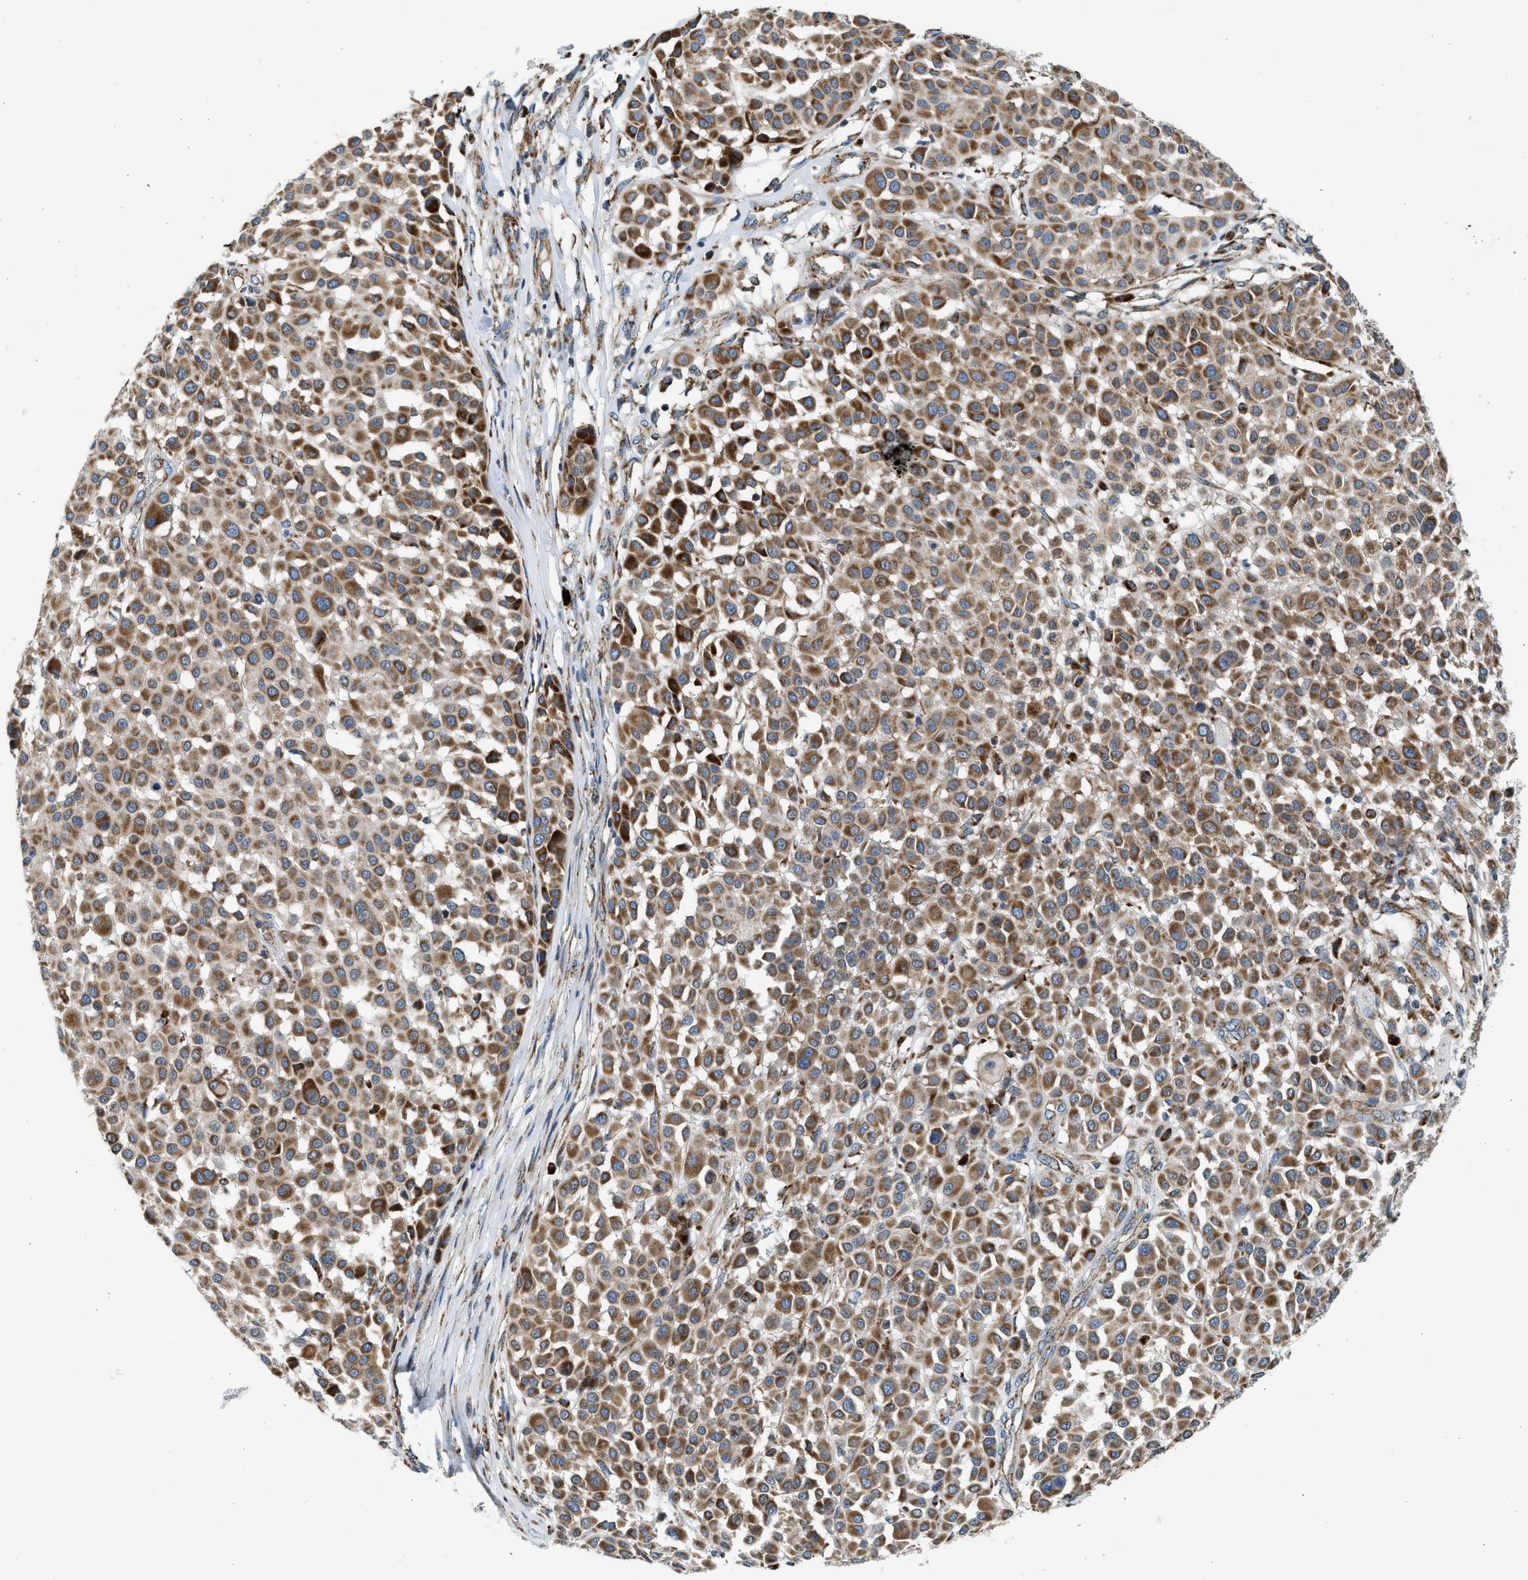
{"staining": {"intensity": "strong", "quantity": ">75%", "location": "cytoplasmic/membranous"}, "tissue": "melanoma", "cell_type": "Tumor cells", "image_type": "cancer", "snomed": [{"axis": "morphology", "description": "Malignant melanoma, Metastatic site"}, {"axis": "topography", "description": "Soft tissue"}], "caption": "The photomicrograph exhibits staining of malignant melanoma (metastatic site), revealing strong cytoplasmic/membranous protein staining (brown color) within tumor cells.", "gene": "KCNMB3", "patient": {"sex": "male", "age": 41}}